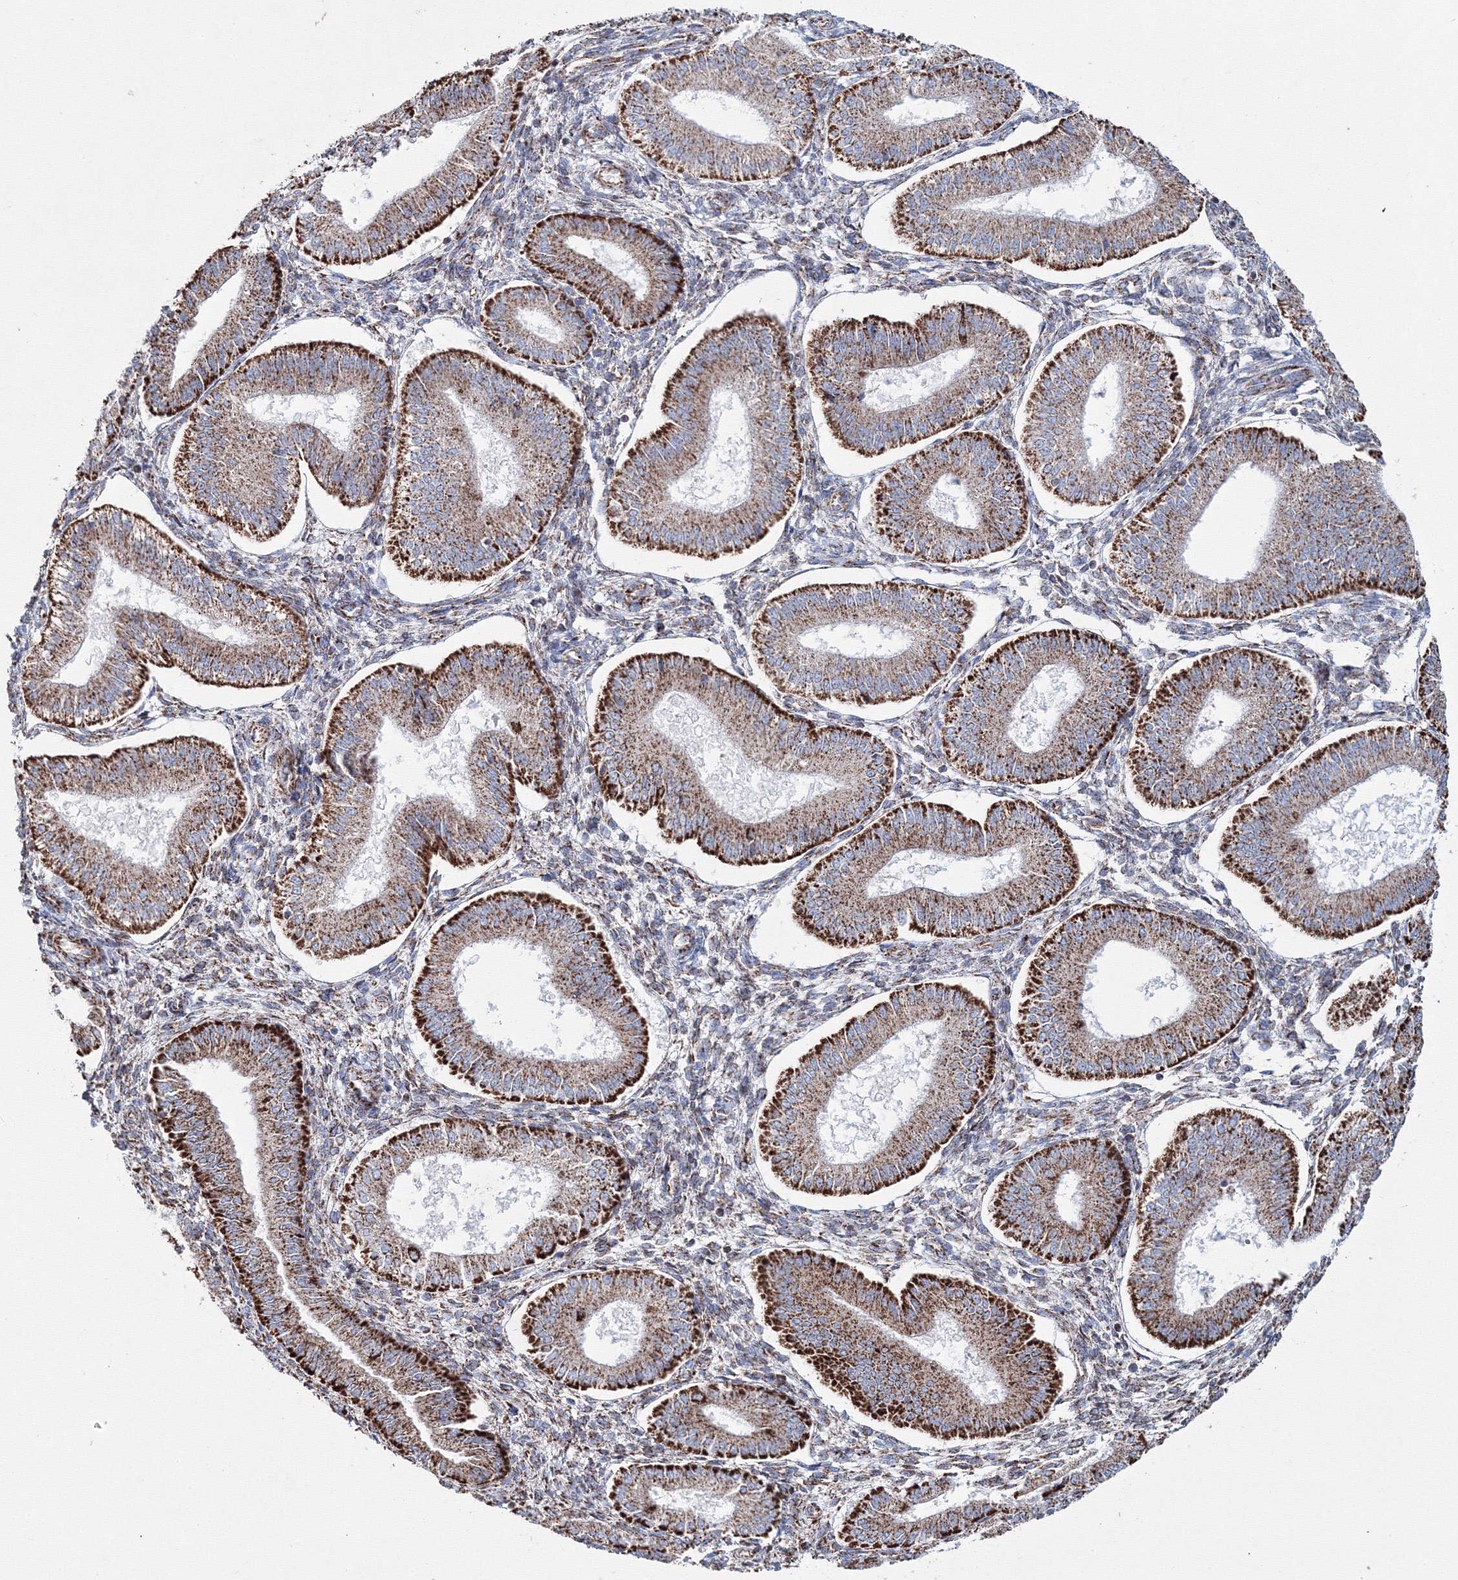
{"staining": {"intensity": "moderate", "quantity": "25%-75%", "location": "cytoplasmic/membranous"}, "tissue": "endometrium", "cell_type": "Cells in endometrial stroma", "image_type": "normal", "snomed": [{"axis": "morphology", "description": "Normal tissue, NOS"}, {"axis": "topography", "description": "Endometrium"}], "caption": "This micrograph demonstrates IHC staining of unremarkable endometrium, with medium moderate cytoplasmic/membranous positivity in approximately 25%-75% of cells in endometrial stroma.", "gene": "IGSF9", "patient": {"sex": "female", "age": 39}}